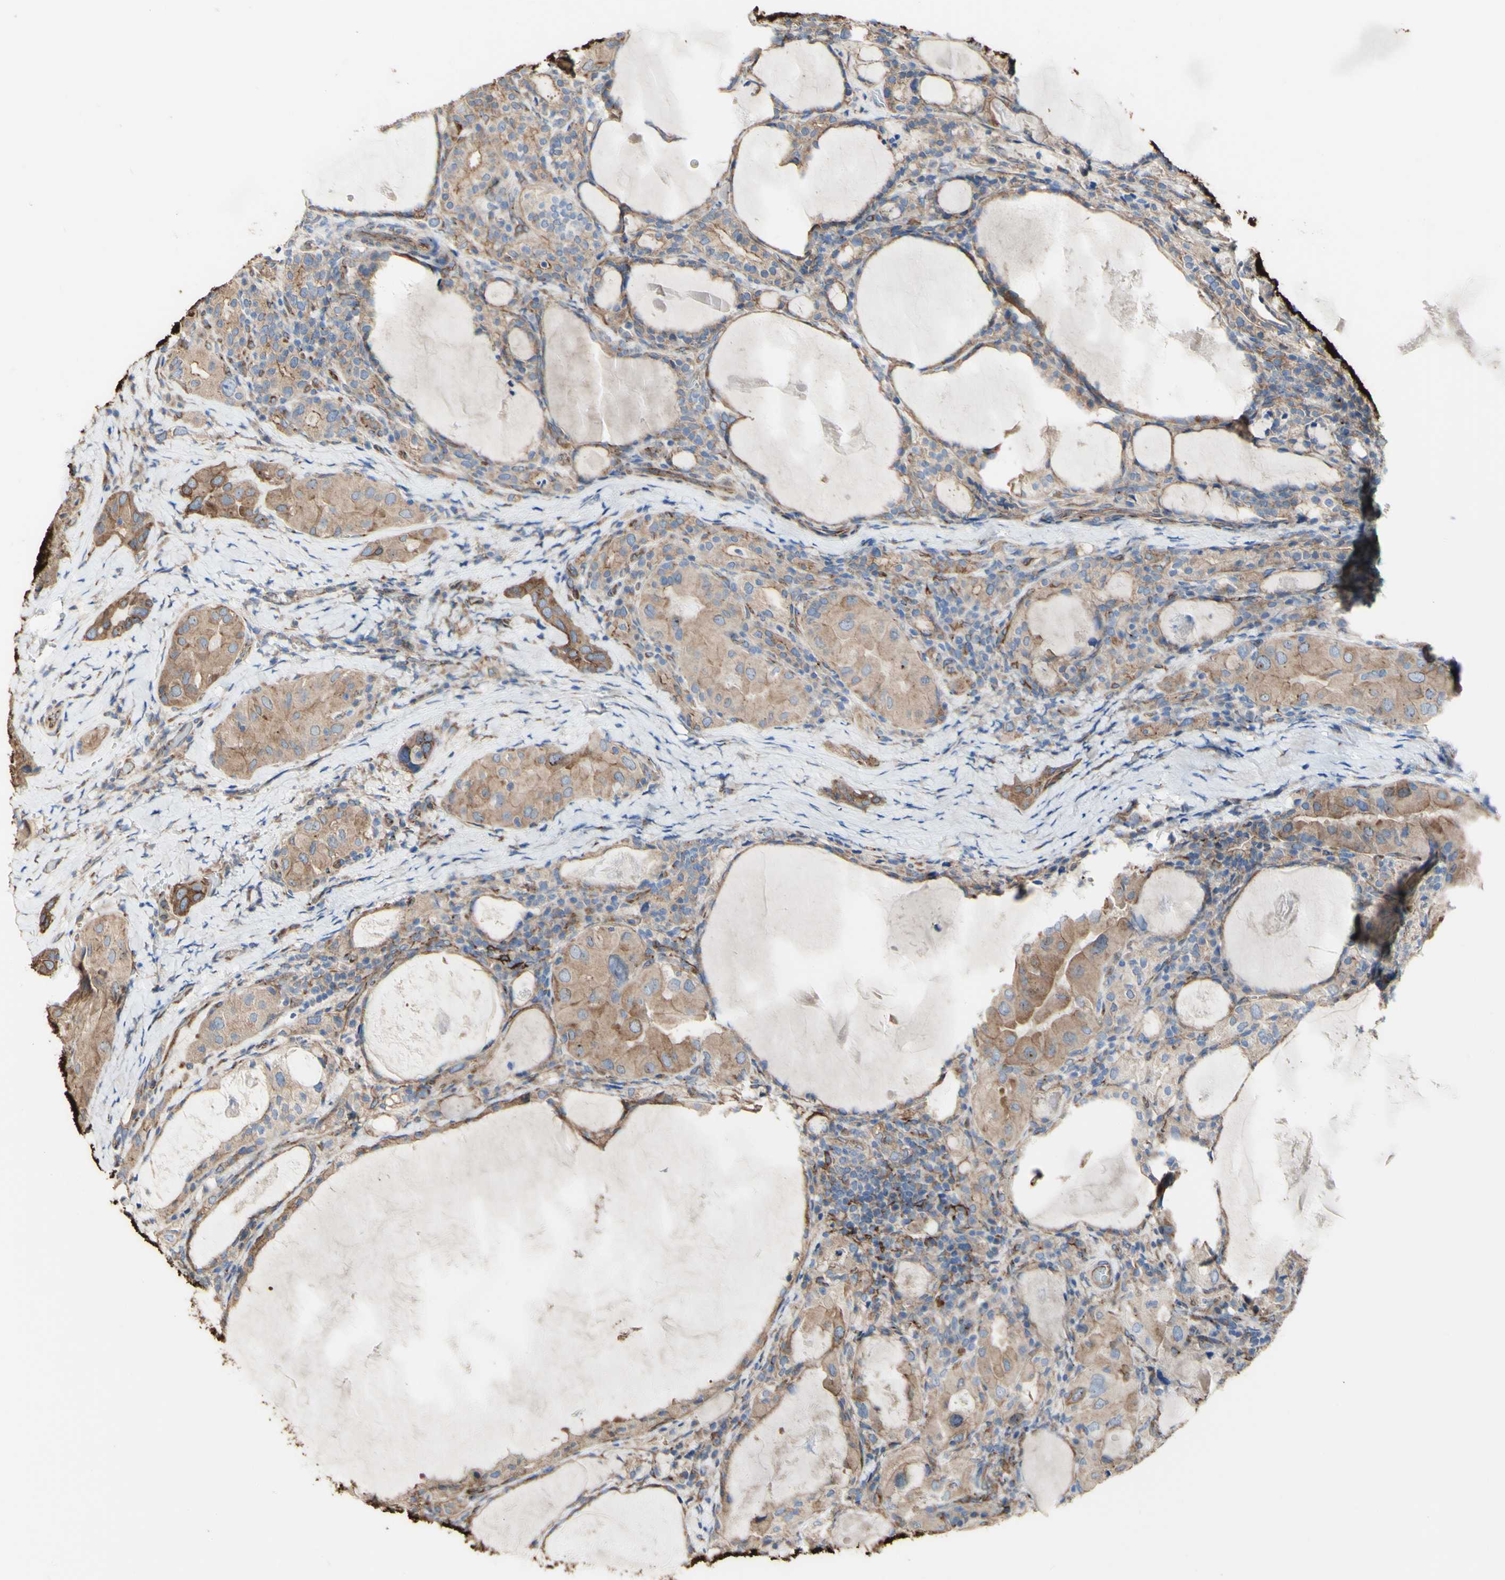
{"staining": {"intensity": "moderate", "quantity": ">75%", "location": "cytoplasmic/membranous"}, "tissue": "thyroid cancer", "cell_type": "Tumor cells", "image_type": "cancer", "snomed": [{"axis": "morphology", "description": "Papillary adenocarcinoma, NOS"}, {"axis": "topography", "description": "Thyroid gland"}], "caption": "The histopathology image displays staining of thyroid papillary adenocarcinoma, revealing moderate cytoplasmic/membranous protein staining (brown color) within tumor cells.", "gene": "LRIG3", "patient": {"sex": "female", "age": 42}}